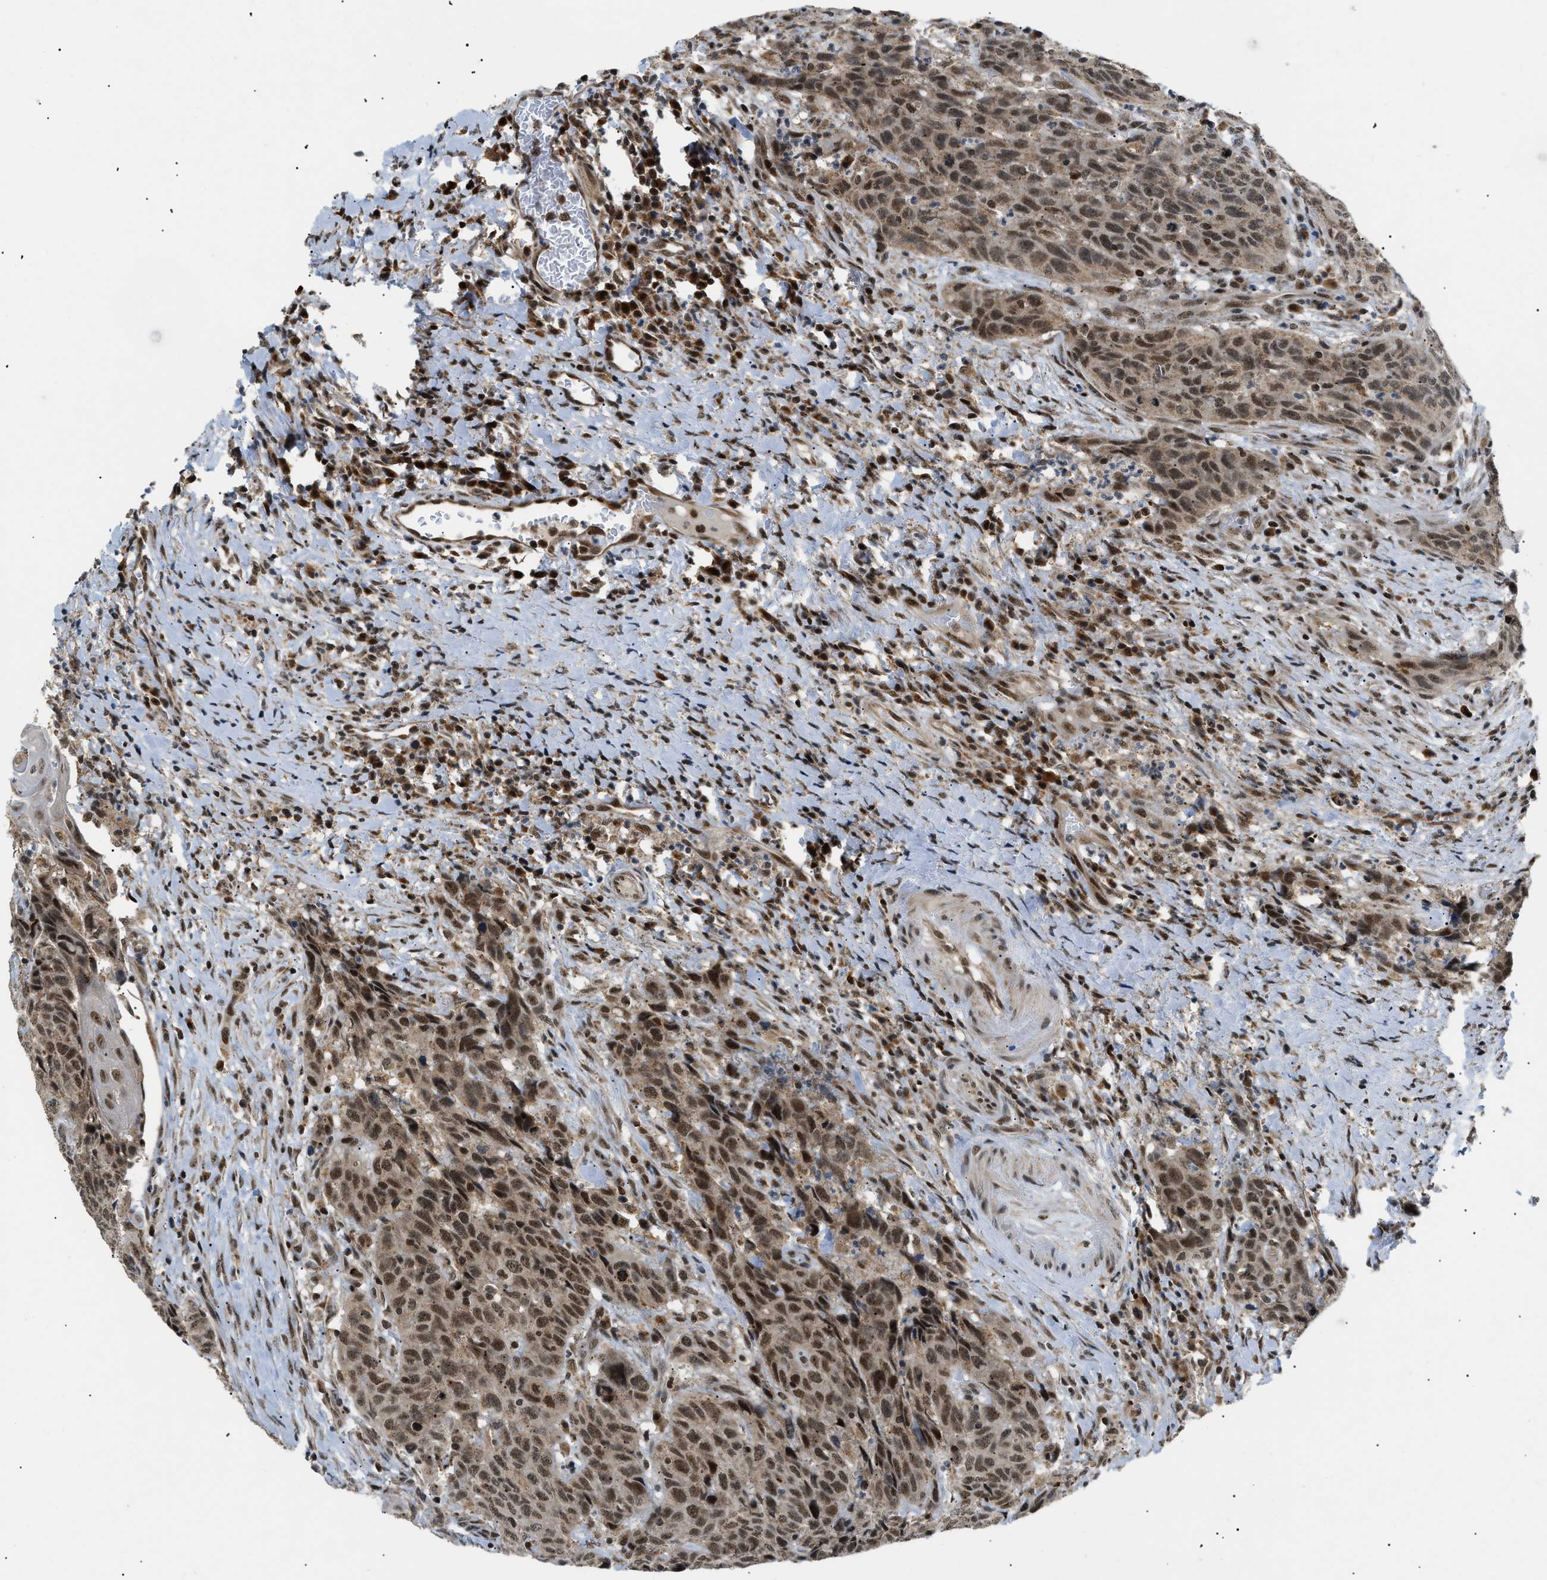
{"staining": {"intensity": "moderate", "quantity": "<25%", "location": "cytoplasmic/membranous,nuclear"}, "tissue": "head and neck cancer", "cell_type": "Tumor cells", "image_type": "cancer", "snomed": [{"axis": "morphology", "description": "Squamous cell carcinoma, NOS"}, {"axis": "topography", "description": "Head-Neck"}], "caption": "Human head and neck cancer (squamous cell carcinoma) stained with a brown dye shows moderate cytoplasmic/membranous and nuclear positive positivity in approximately <25% of tumor cells.", "gene": "ZBTB11", "patient": {"sex": "male", "age": 66}}